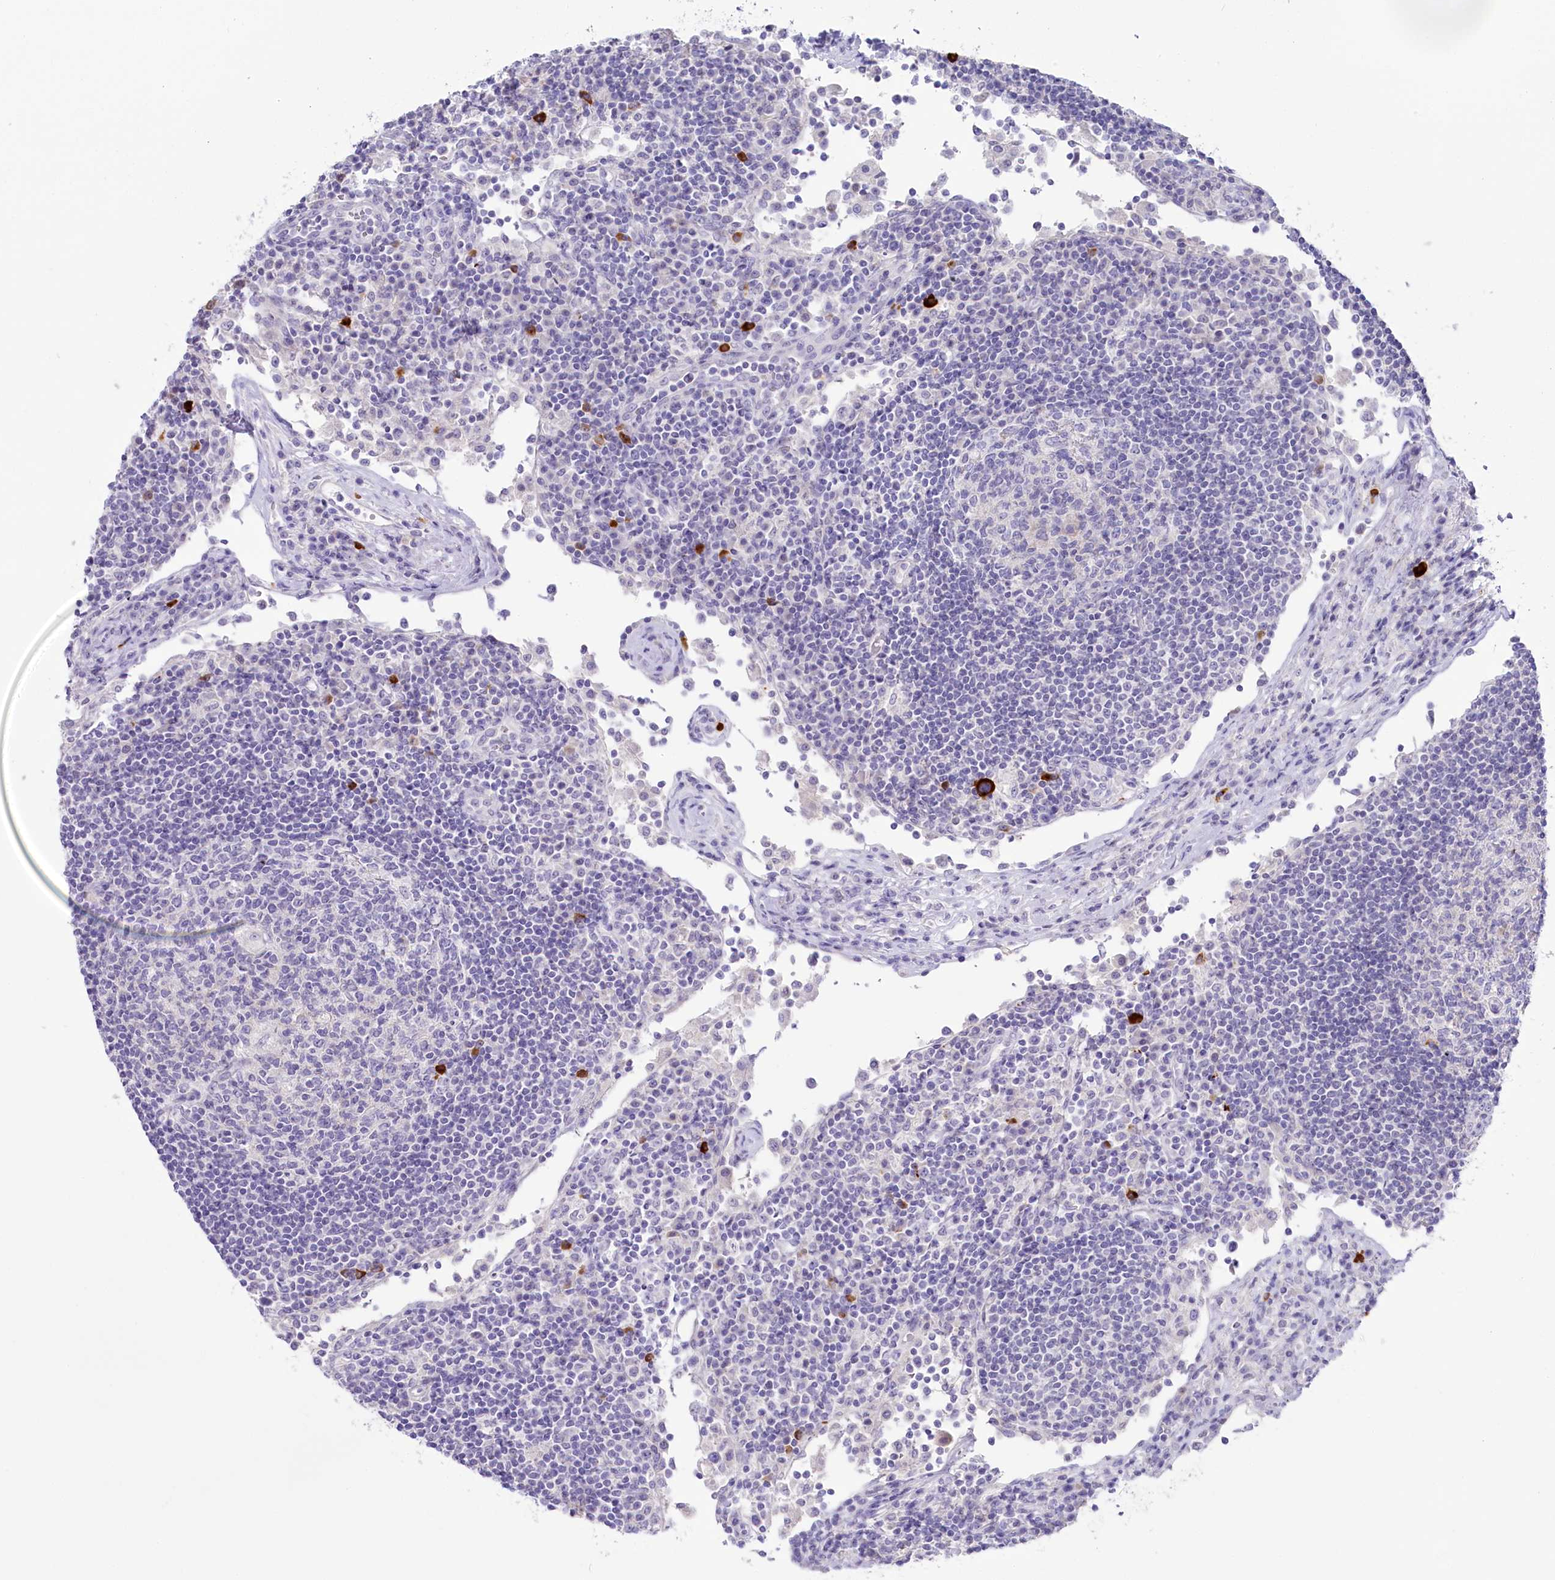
{"staining": {"intensity": "negative", "quantity": "none", "location": "none"}, "tissue": "lymph node", "cell_type": "Germinal center cells", "image_type": "normal", "snomed": [{"axis": "morphology", "description": "Normal tissue, NOS"}, {"axis": "topography", "description": "Lymph node"}], "caption": "DAB (3,3'-diaminobenzidine) immunohistochemical staining of normal human lymph node displays no significant expression in germinal center cells.", "gene": "MYOZ1", "patient": {"sex": "female", "age": 53}}